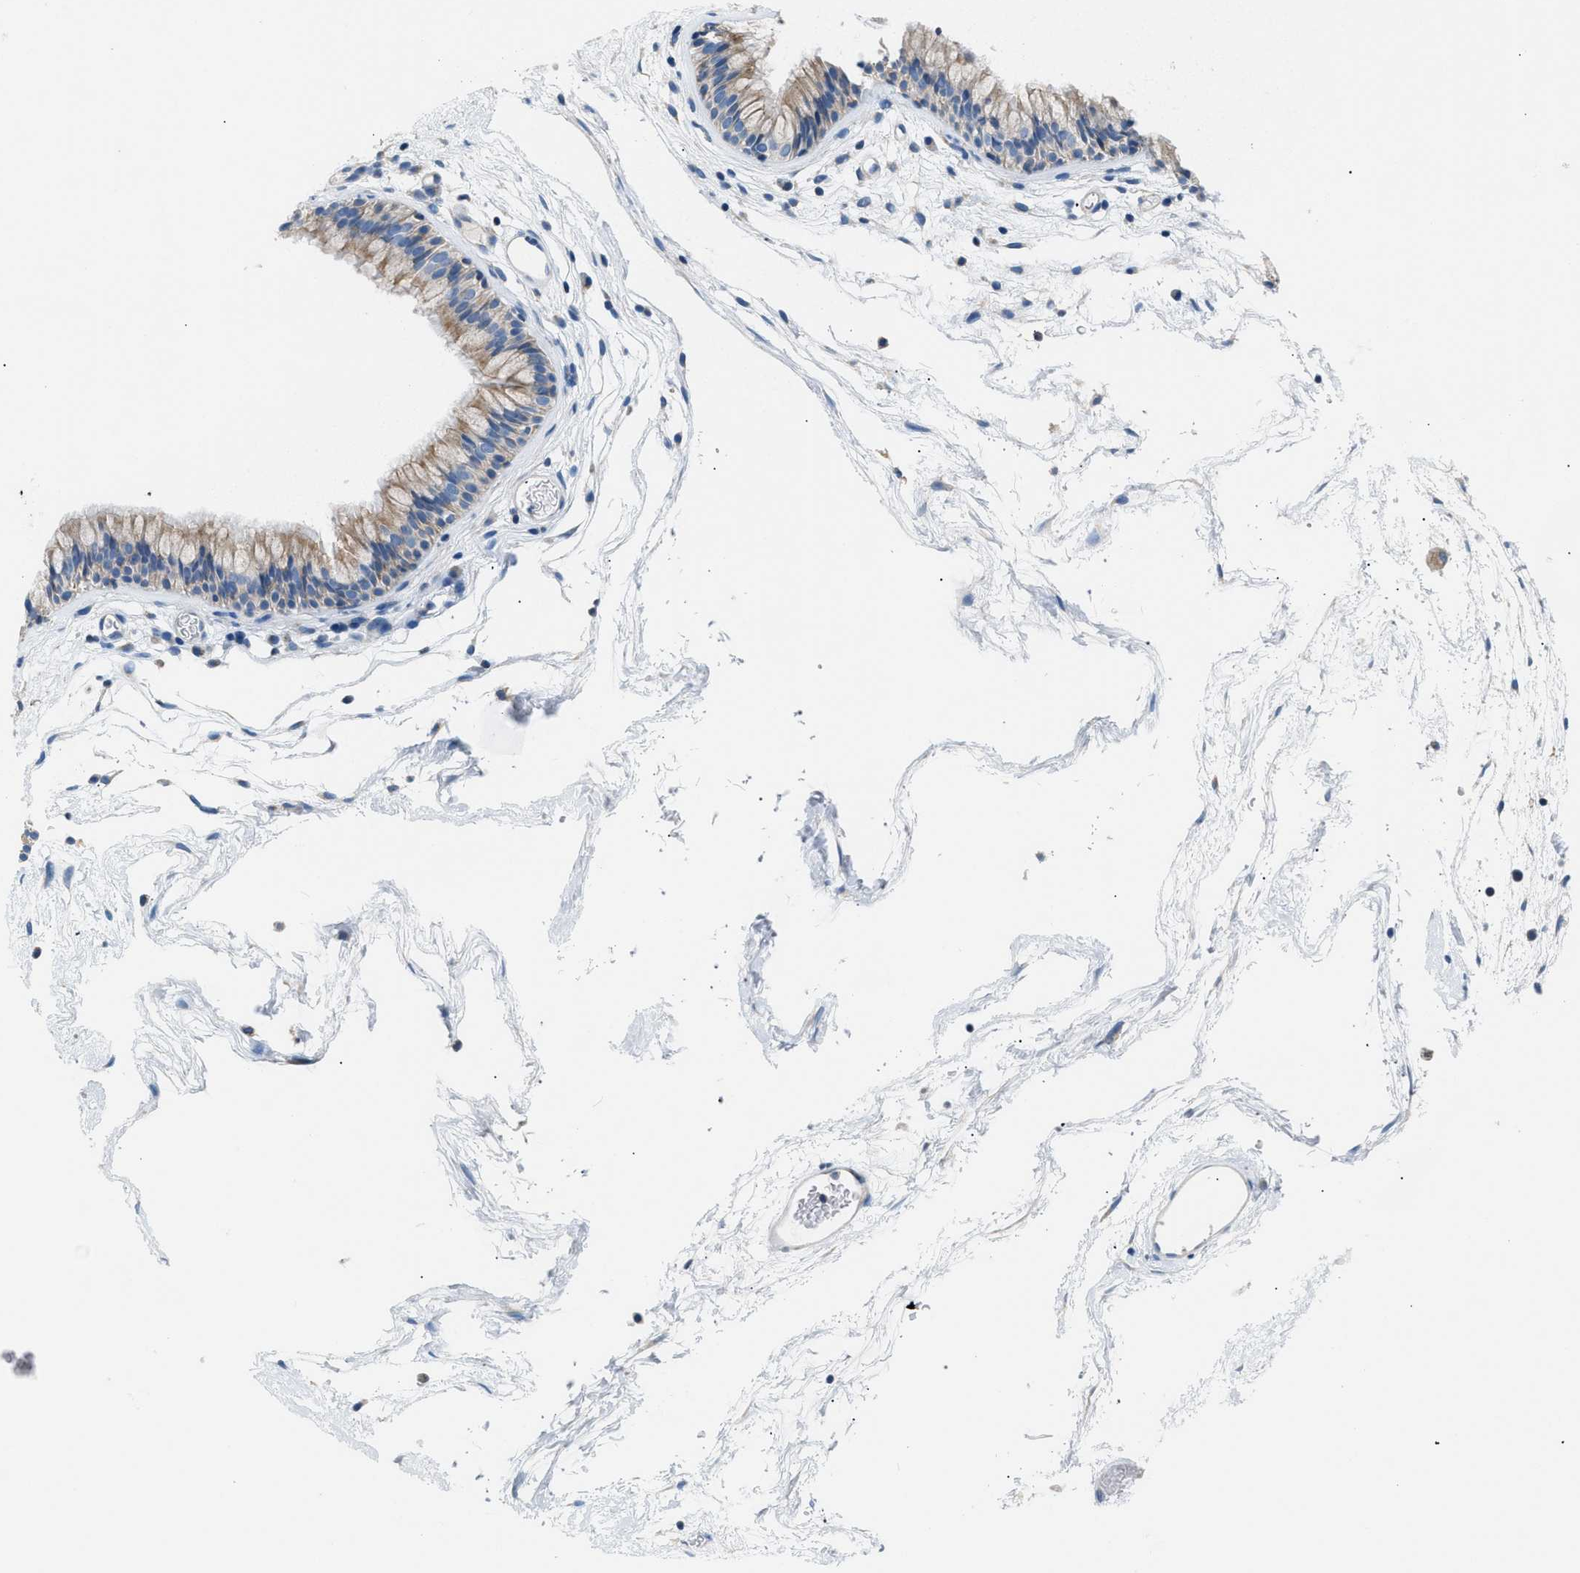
{"staining": {"intensity": "moderate", "quantity": ">75%", "location": "cytoplasmic/membranous"}, "tissue": "nasopharynx", "cell_type": "Respiratory epithelial cells", "image_type": "normal", "snomed": [{"axis": "morphology", "description": "Normal tissue, NOS"}, {"axis": "morphology", "description": "Inflammation, NOS"}, {"axis": "topography", "description": "Nasopharynx"}], "caption": "The image exhibits staining of benign nasopharynx, revealing moderate cytoplasmic/membranous protein staining (brown color) within respiratory epithelial cells.", "gene": "ILDR1", "patient": {"sex": "male", "age": 48}}